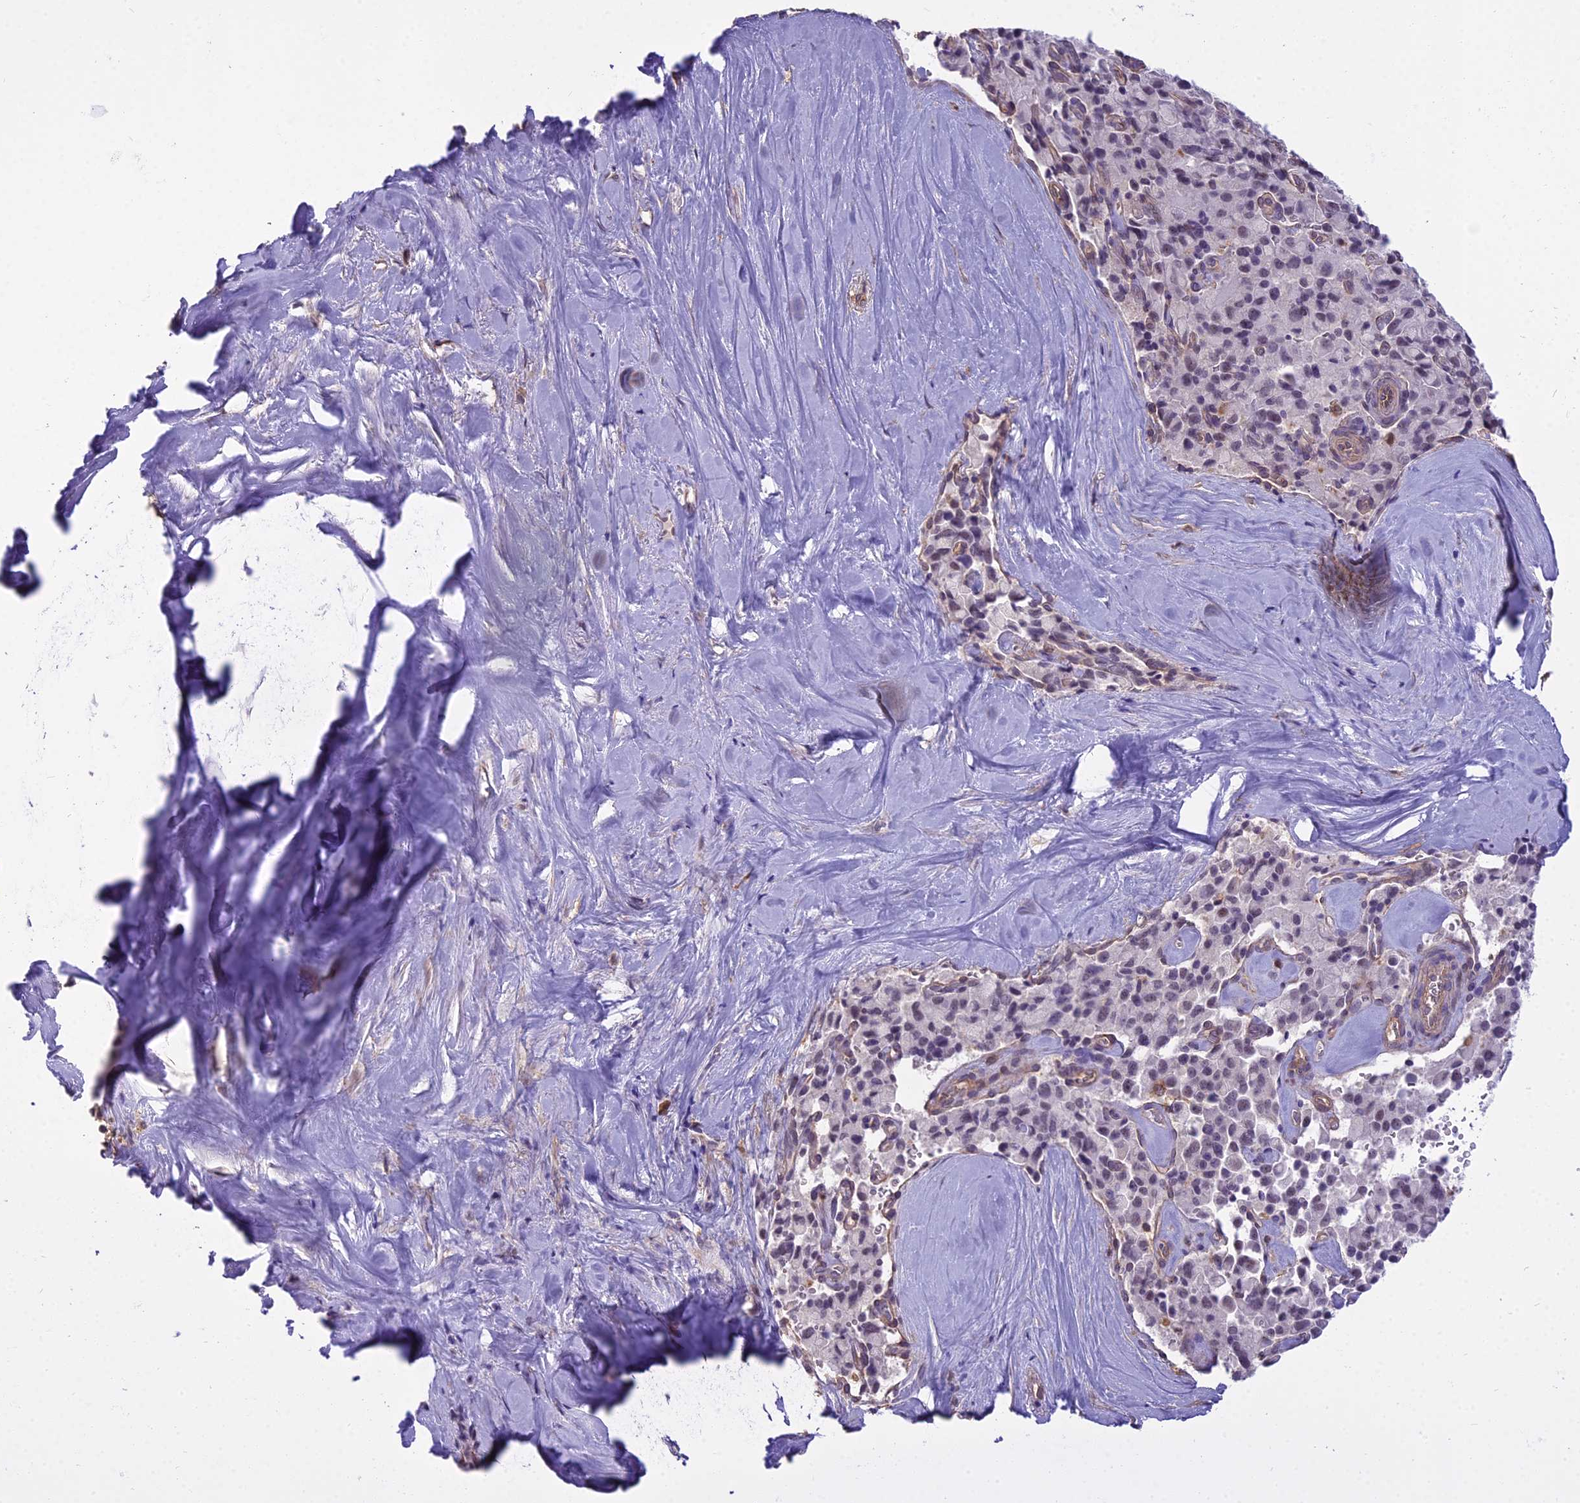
{"staining": {"intensity": "weak", "quantity": "<25%", "location": "nuclear"}, "tissue": "pancreatic cancer", "cell_type": "Tumor cells", "image_type": "cancer", "snomed": [{"axis": "morphology", "description": "Adenocarcinoma, NOS"}, {"axis": "topography", "description": "Pancreas"}], "caption": "IHC photomicrograph of human pancreatic cancer stained for a protein (brown), which exhibits no staining in tumor cells. (Brightfield microscopy of DAB immunohistochemistry (IHC) at high magnification).", "gene": "BLNK", "patient": {"sex": "male", "age": 65}}